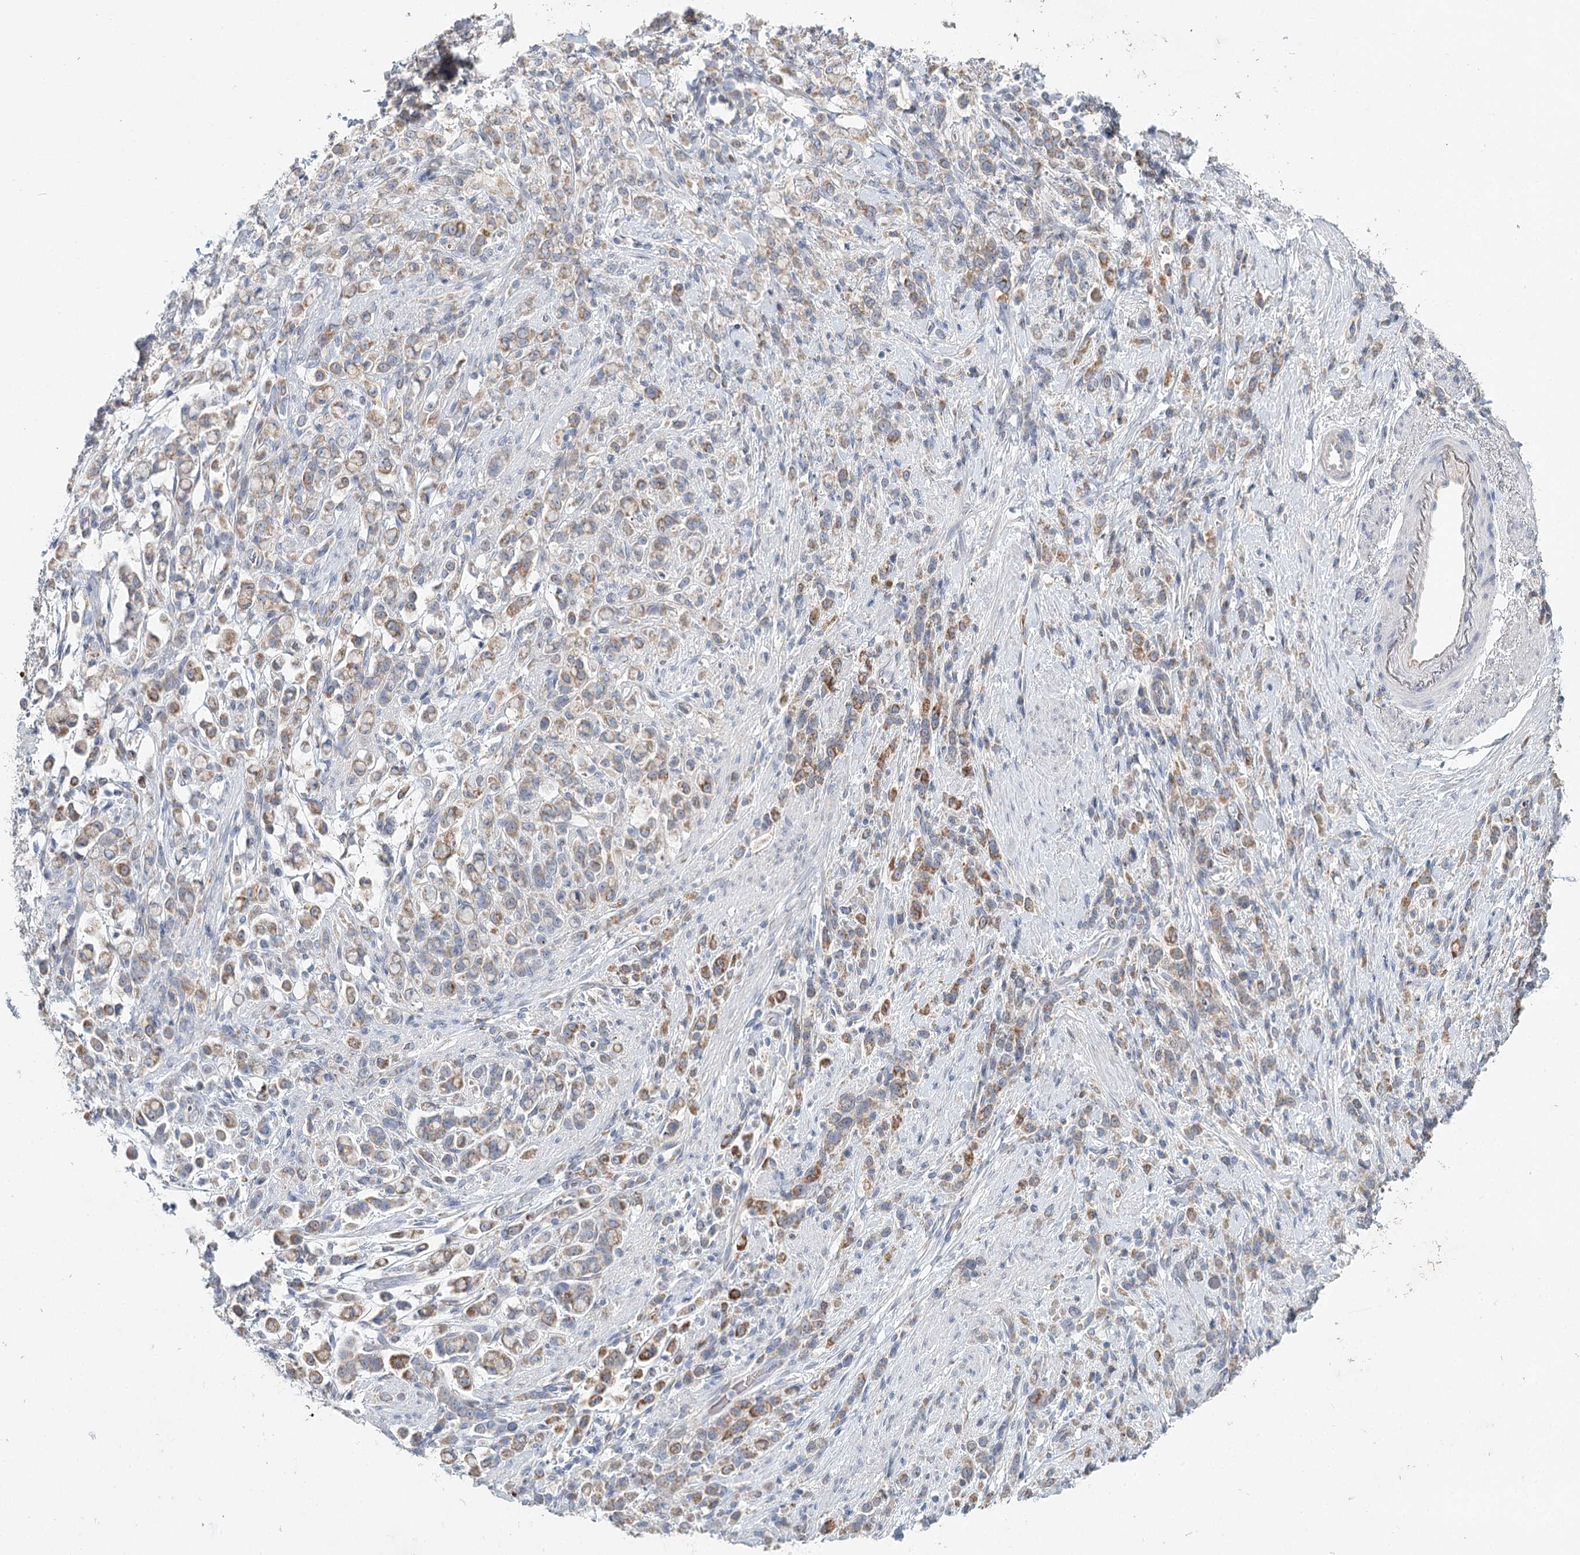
{"staining": {"intensity": "moderate", "quantity": ">75%", "location": "cytoplasmic/membranous"}, "tissue": "stomach cancer", "cell_type": "Tumor cells", "image_type": "cancer", "snomed": [{"axis": "morphology", "description": "Adenocarcinoma, NOS"}, {"axis": "topography", "description": "Stomach"}], "caption": "IHC micrograph of neoplastic tissue: human stomach adenocarcinoma stained using immunohistochemistry demonstrates medium levels of moderate protein expression localized specifically in the cytoplasmic/membranous of tumor cells, appearing as a cytoplasmic/membranous brown color.", "gene": "ARHGAP44", "patient": {"sex": "female", "age": 60}}